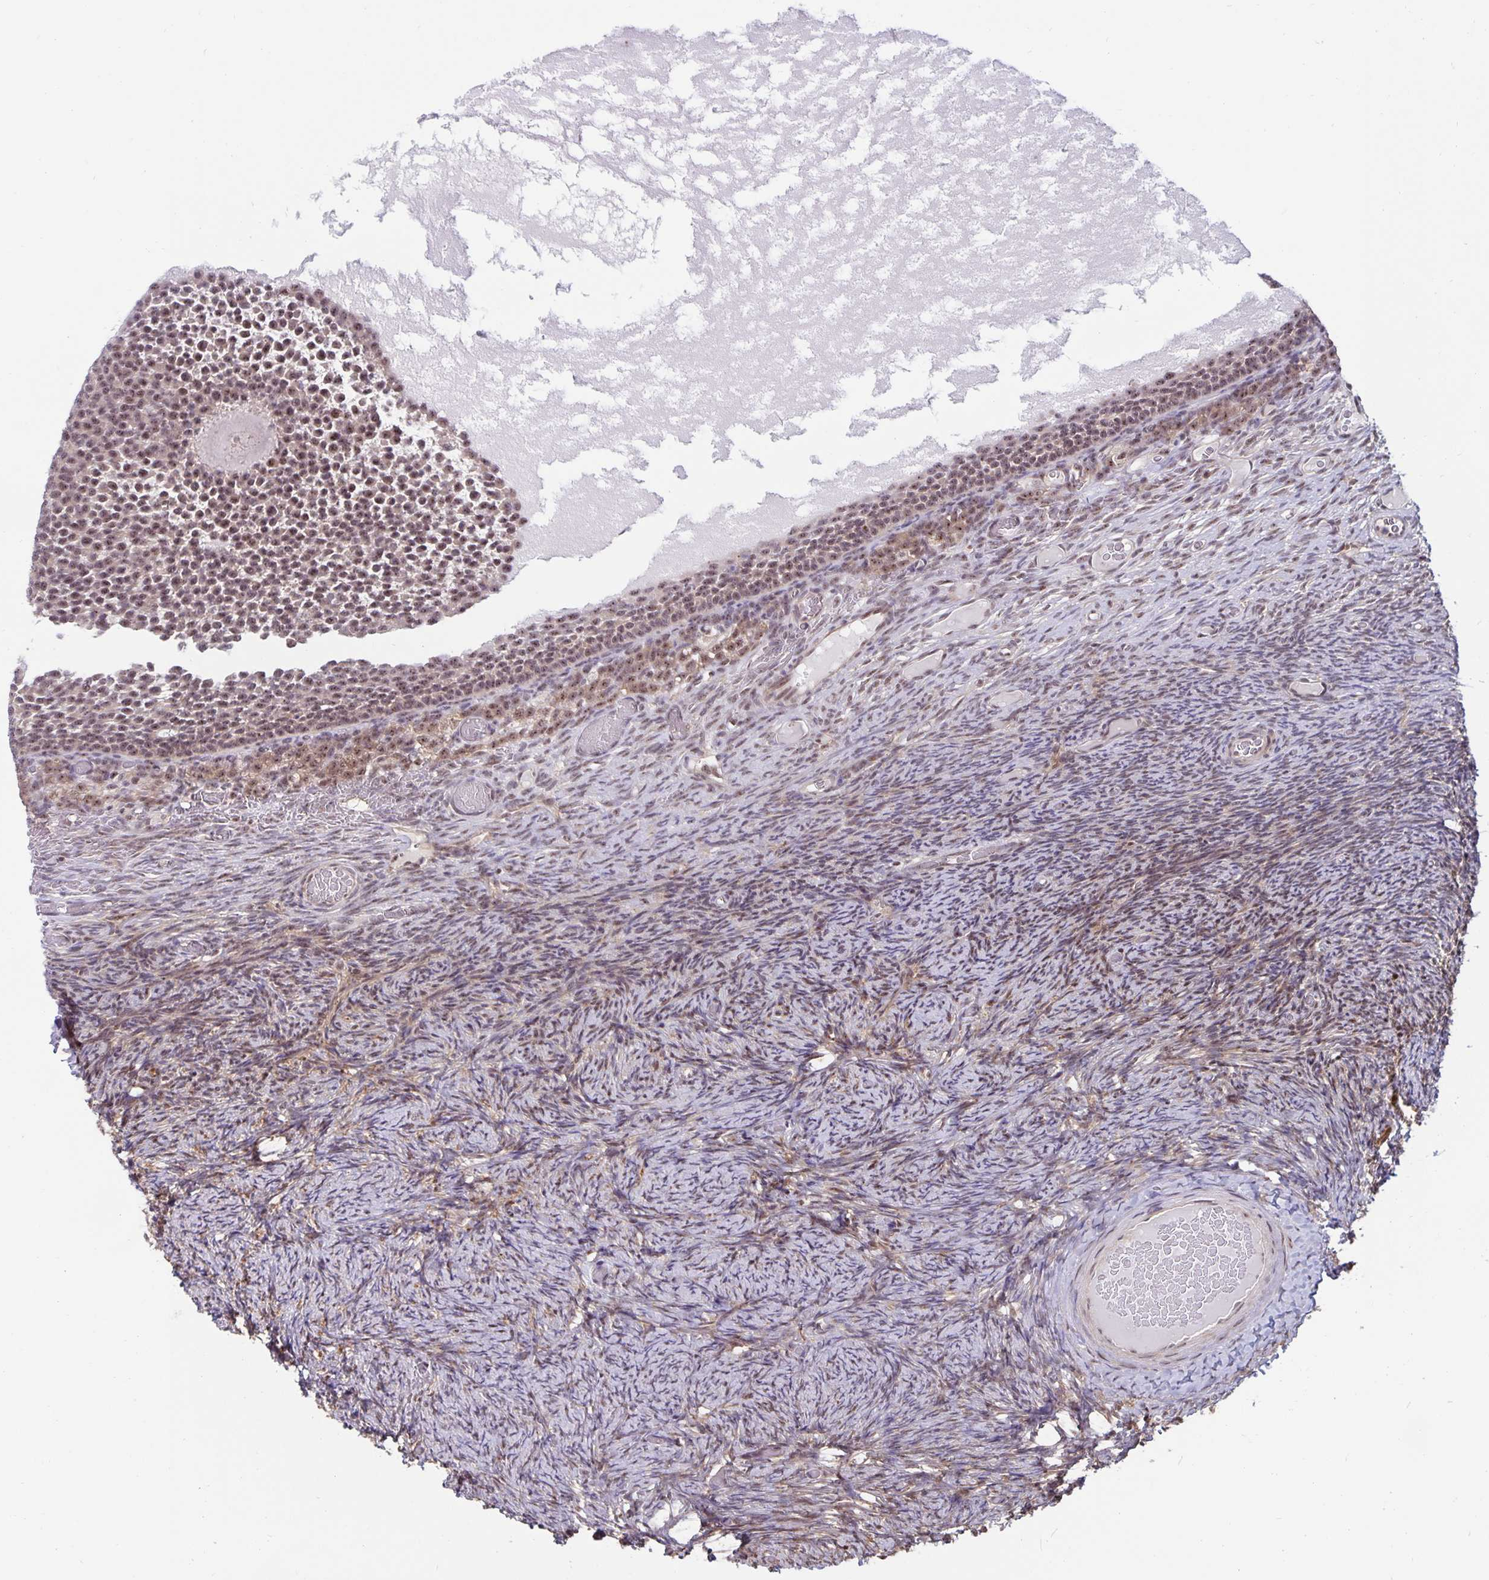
{"staining": {"intensity": "moderate", "quantity": ">75%", "location": "cytoplasmic/membranous,nuclear"}, "tissue": "ovary", "cell_type": "Follicle cells", "image_type": "normal", "snomed": [{"axis": "morphology", "description": "Normal tissue, NOS"}, {"axis": "topography", "description": "Ovary"}], "caption": "About >75% of follicle cells in unremarkable human ovary reveal moderate cytoplasmic/membranous,nuclear protein staining as visualized by brown immunohistochemical staining.", "gene": "EXOC6B", "patient": {"sex": "female", "age": 34}}